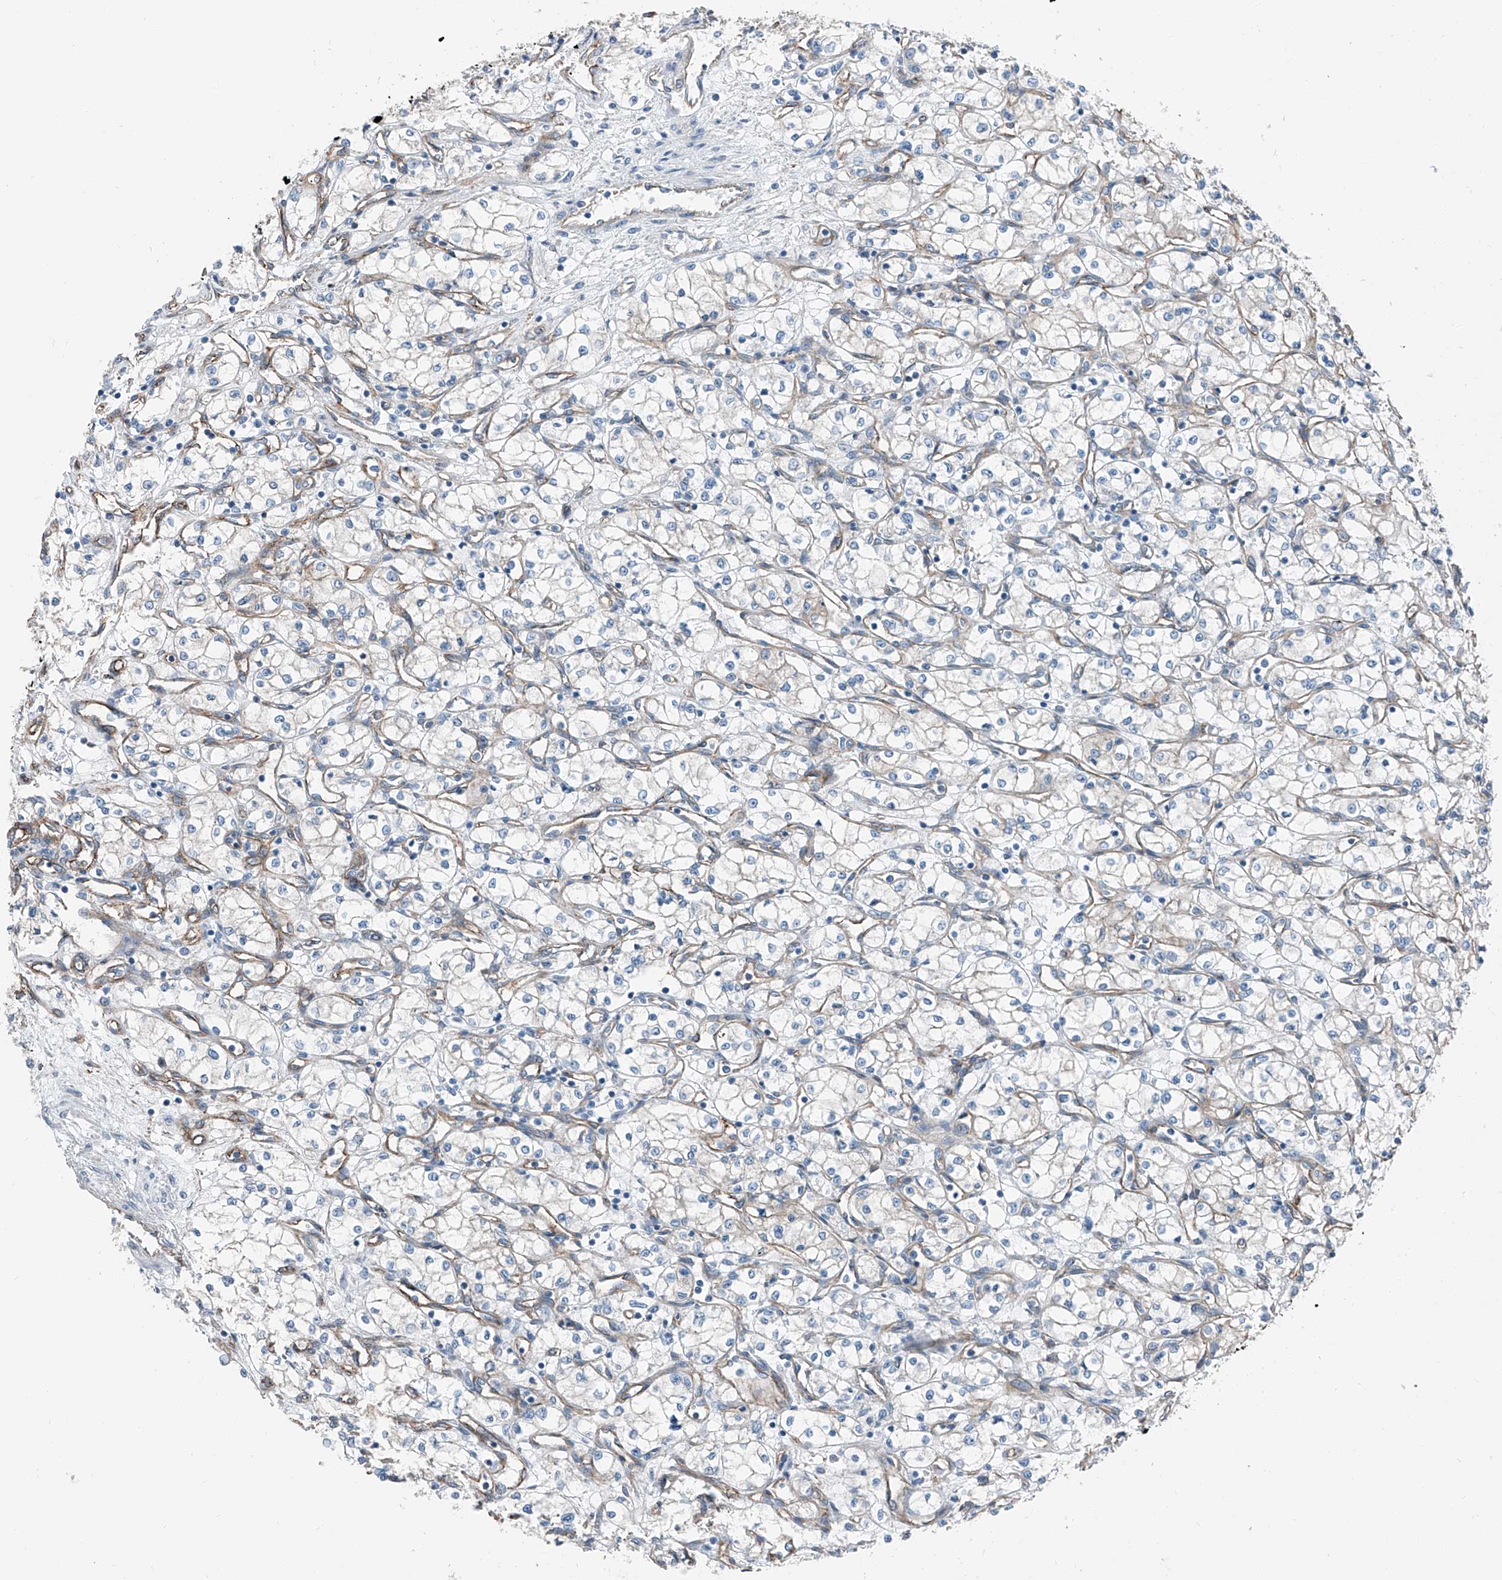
{"staining": {"intensity": "negative", "quantity": "none", "location": "none"}, "tissue": "renal cancer", "cell_type": "Tumor cells", "image_type": "cancer", "snomed": [{"axis": "morphology", "description": "Adenocarcinoma, NOS"}, {"axis": "topography", "description": "Kidney"}], "caption": "A histopathology image of renal cancer (adenocarcinoma) stained for a protein shows no brown staining in tumor cells.", "gene": "THEMIS2", "patient": {"sex": "male", "age": 59}}